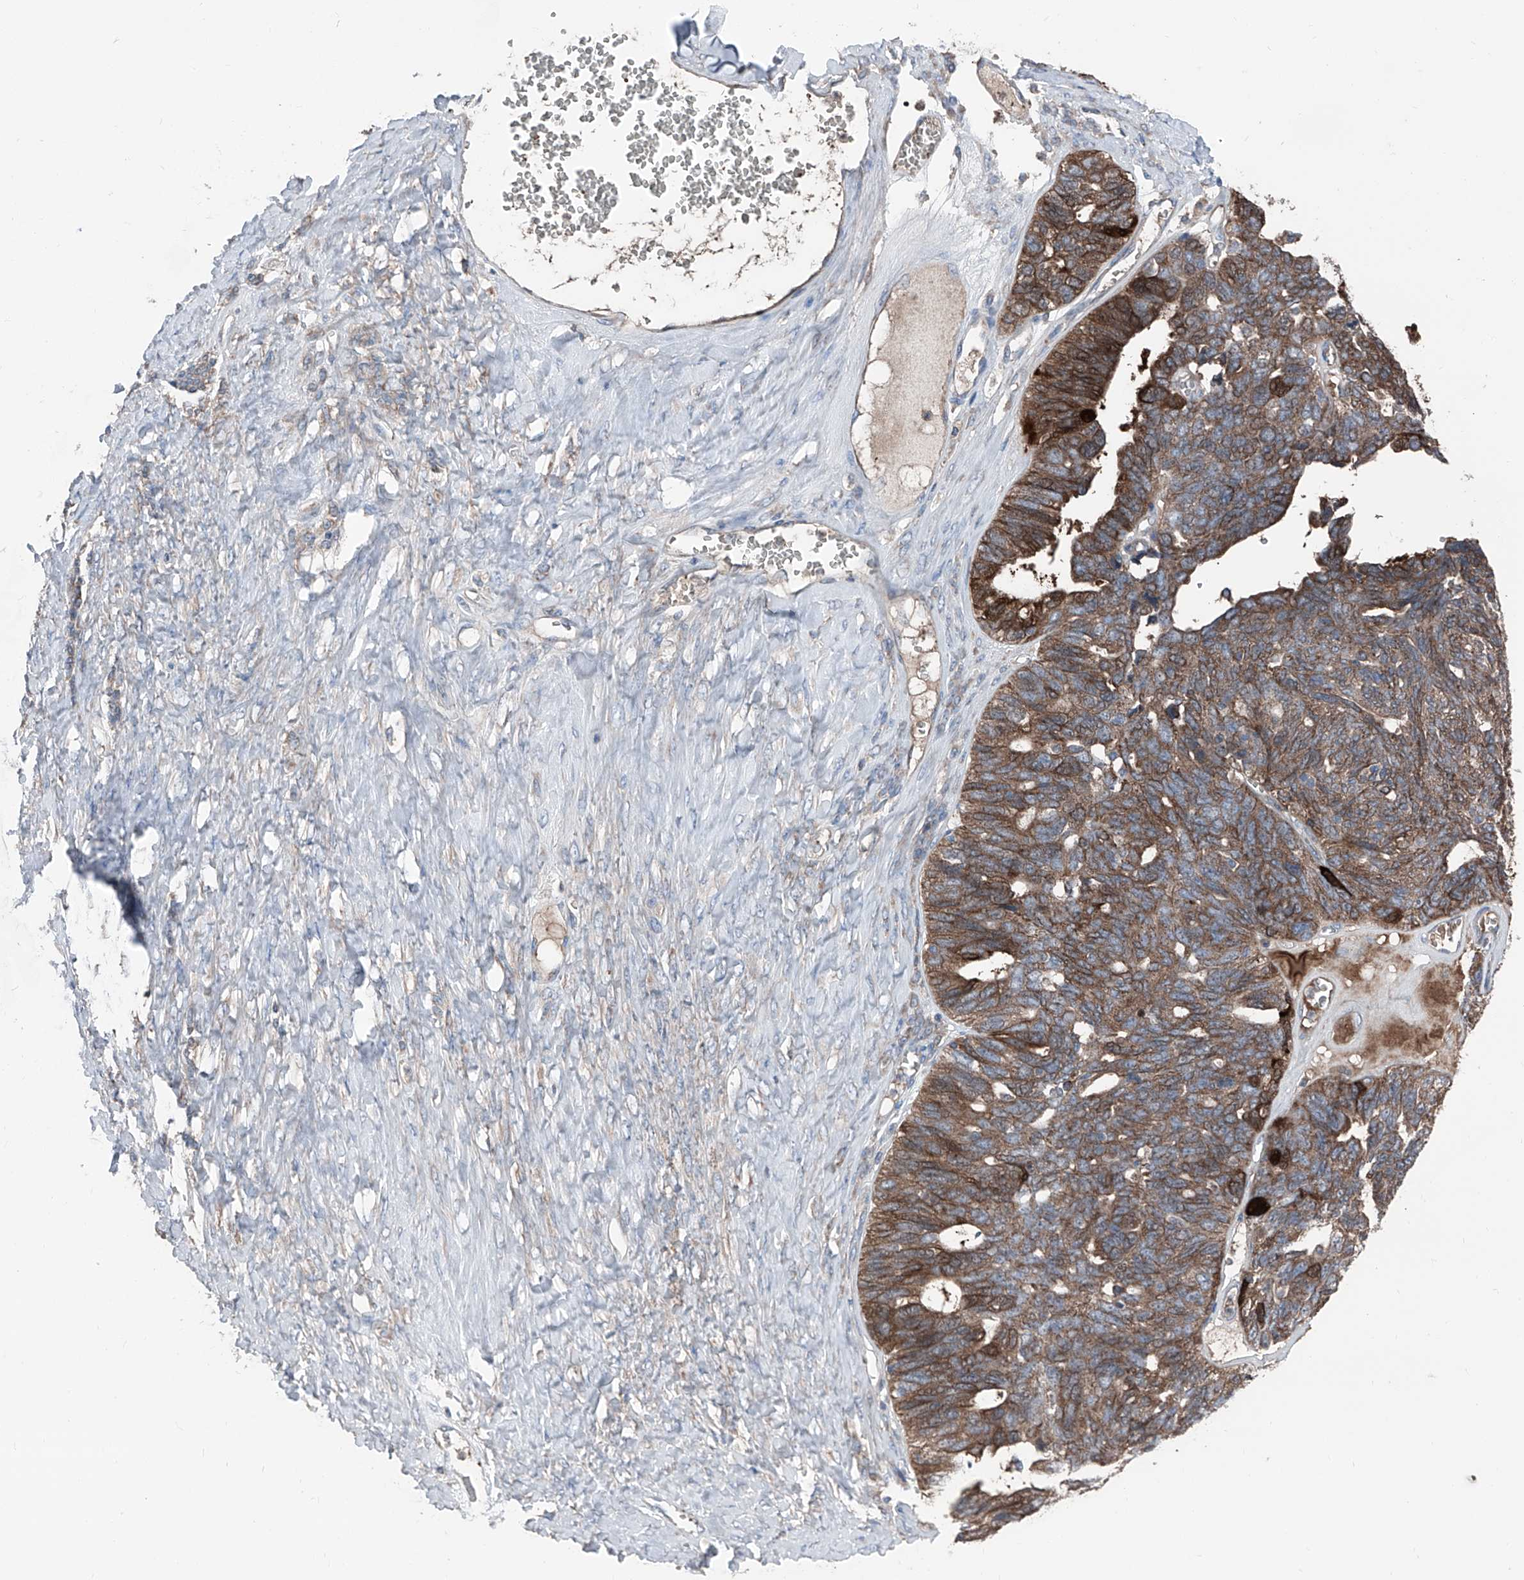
{"staining": {"intensity": "strong", "quantity": ">75%", "location": "cytoplasmic/membranous"}, "tissue": "ovarian cancer", "cell_type": "Tumor cells", "image_type": "cancer", "snomed": [{"axis": "morphology", "description": "Cystadenocarcinoma, serous, NOS"}, {"axis": "topography", "description": "Ovary"}], "caption": "IHC photomicrograph of neoplastic tissue: human ovarian cancer stained using IHC demonstrates high levels of strong protein expression localized specifically in the cytoplasmic/membranous of tumor cells, appearing as a cytoplasmic/membranous brown color.", "gene": "GPAT3", "patient": {"sex": "female", "age": 79}}